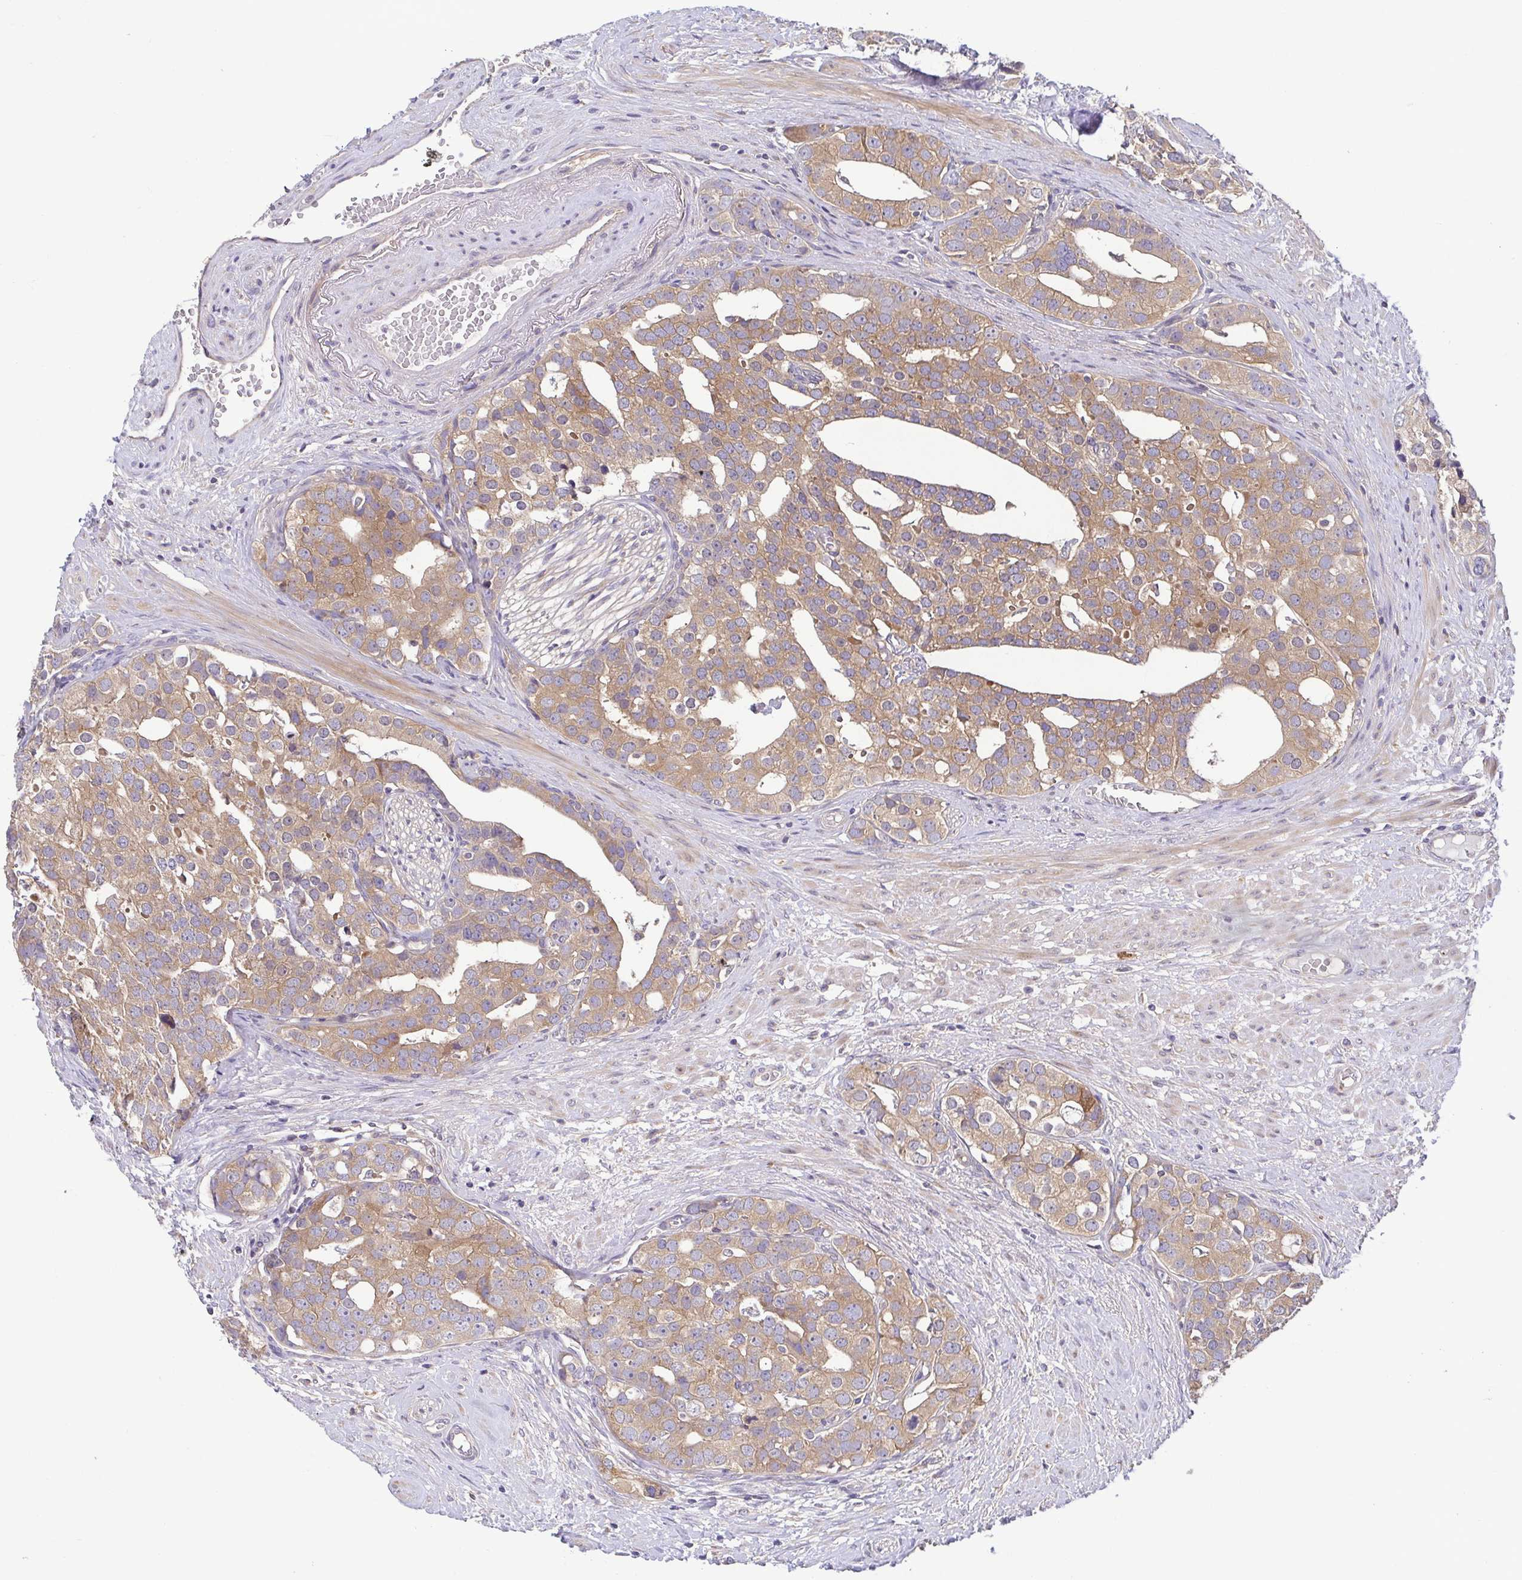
{"staining": {"intensity": "moderate", "quantity": ">75%", "location": "cytoplasmic/membranous"}, "tissue": "prostate cancer", "cell_type": "Tumor cells", "image_type": "cancer", "snomed": [{"axis": "morphology", "description": "Adenocarcinoma, High grade"}, {"axis": "topography", "description": "Prostate"}], "caption": "High-grade adenocarcinoma (prostate) stained with a brown dye shows moderate cytoplasmic/membranous positive expression in approximately >75% of tumor cells.", "gene": "LMF2", "patient": {"sex": "male", "age": 71}}